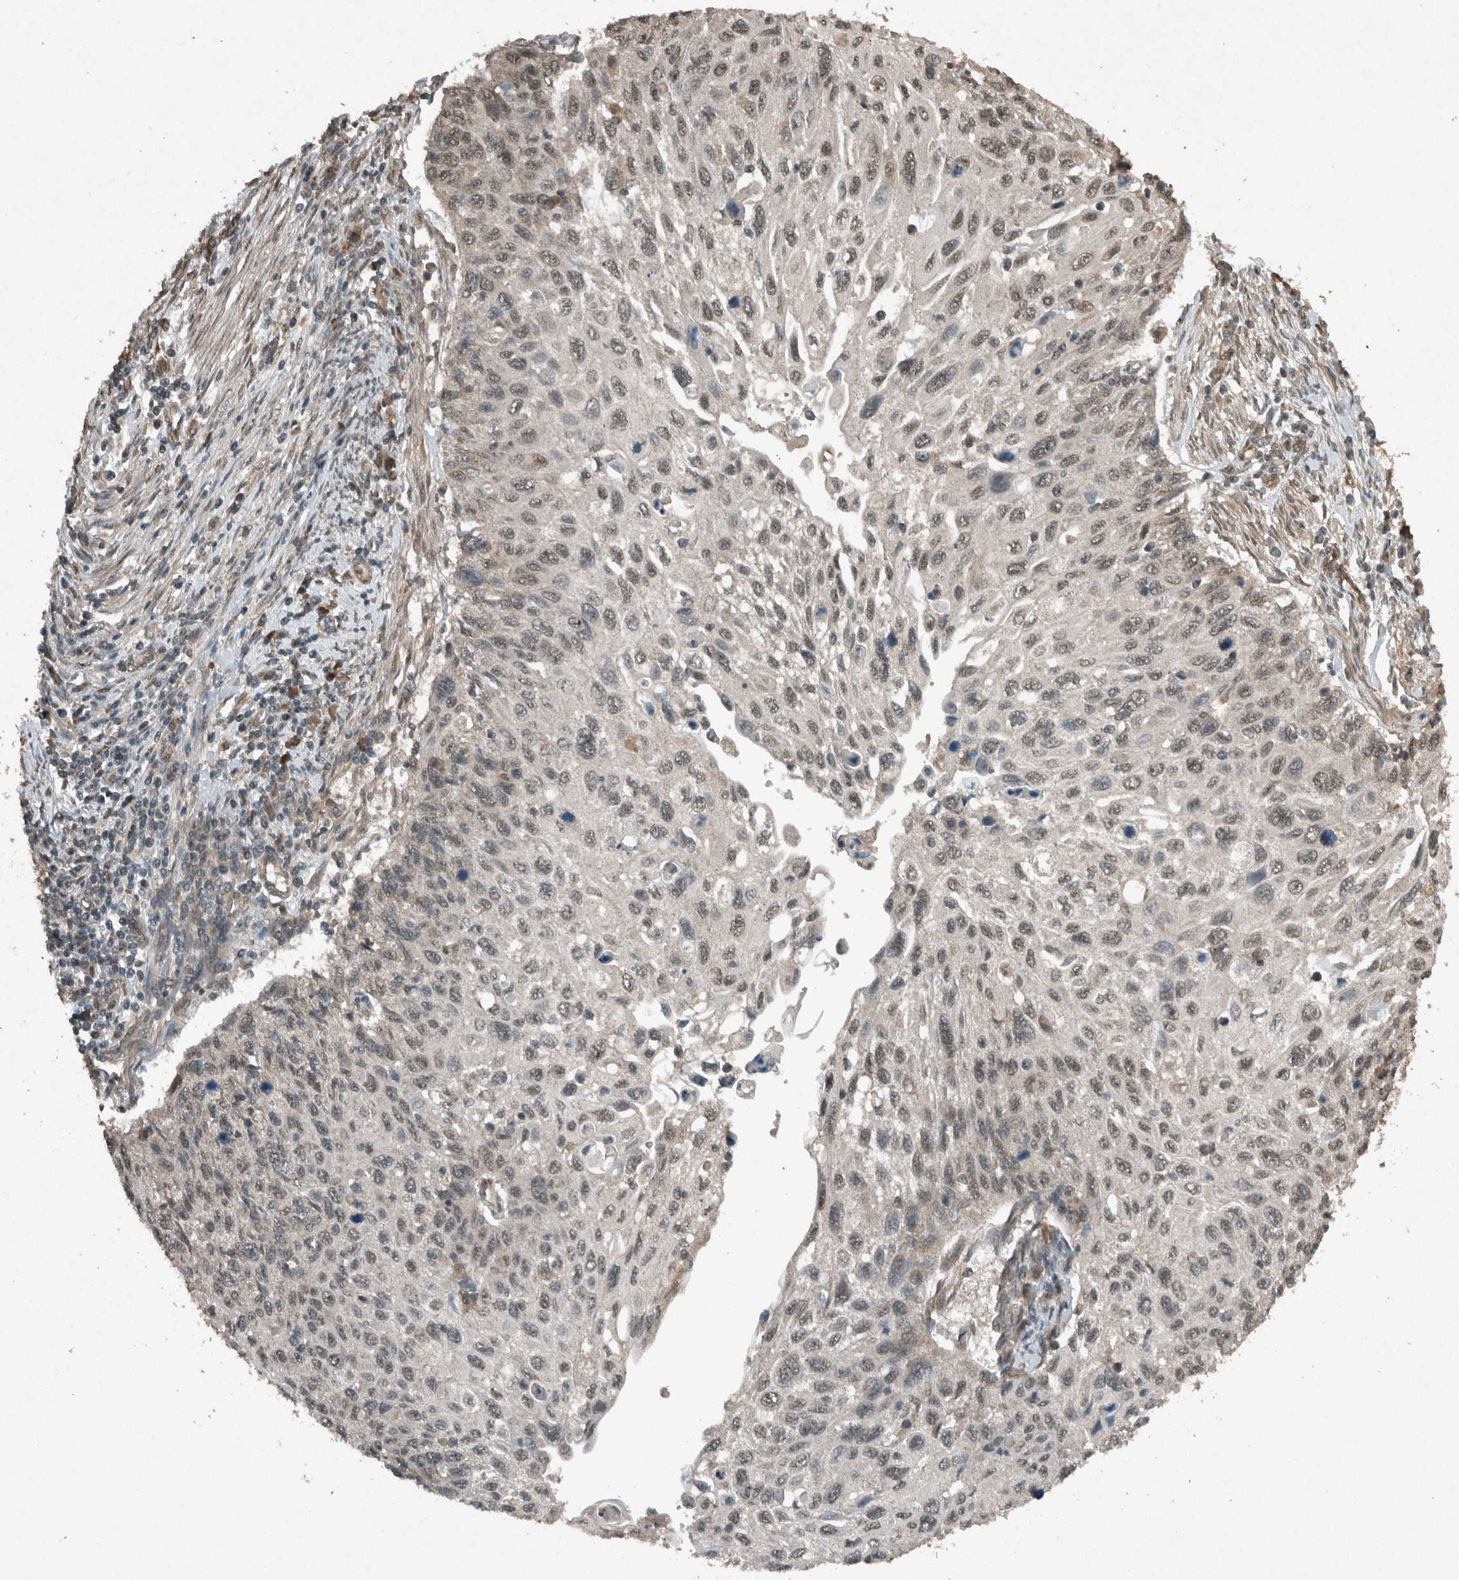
{"staining": {"intensity": "weak", "quantity": "25%-75%", "location": "nuclear"}, "tissue": "cervical cancer", "cell_type": "Tumor cells", "image_type": "cancer", "snomed": [{"axis": "morphology", "description": "Squamous cell carcinoma, NOS"}, {"axis": "topography", "description": "Cervix"}], "caption": "A brown stain highlights weak nuclear staining of a protein in squamous cell carcinoma (cervical) tumor cells.", "gene": "ARHGEF12", "patient": {"sex": "female", "age": 70}}